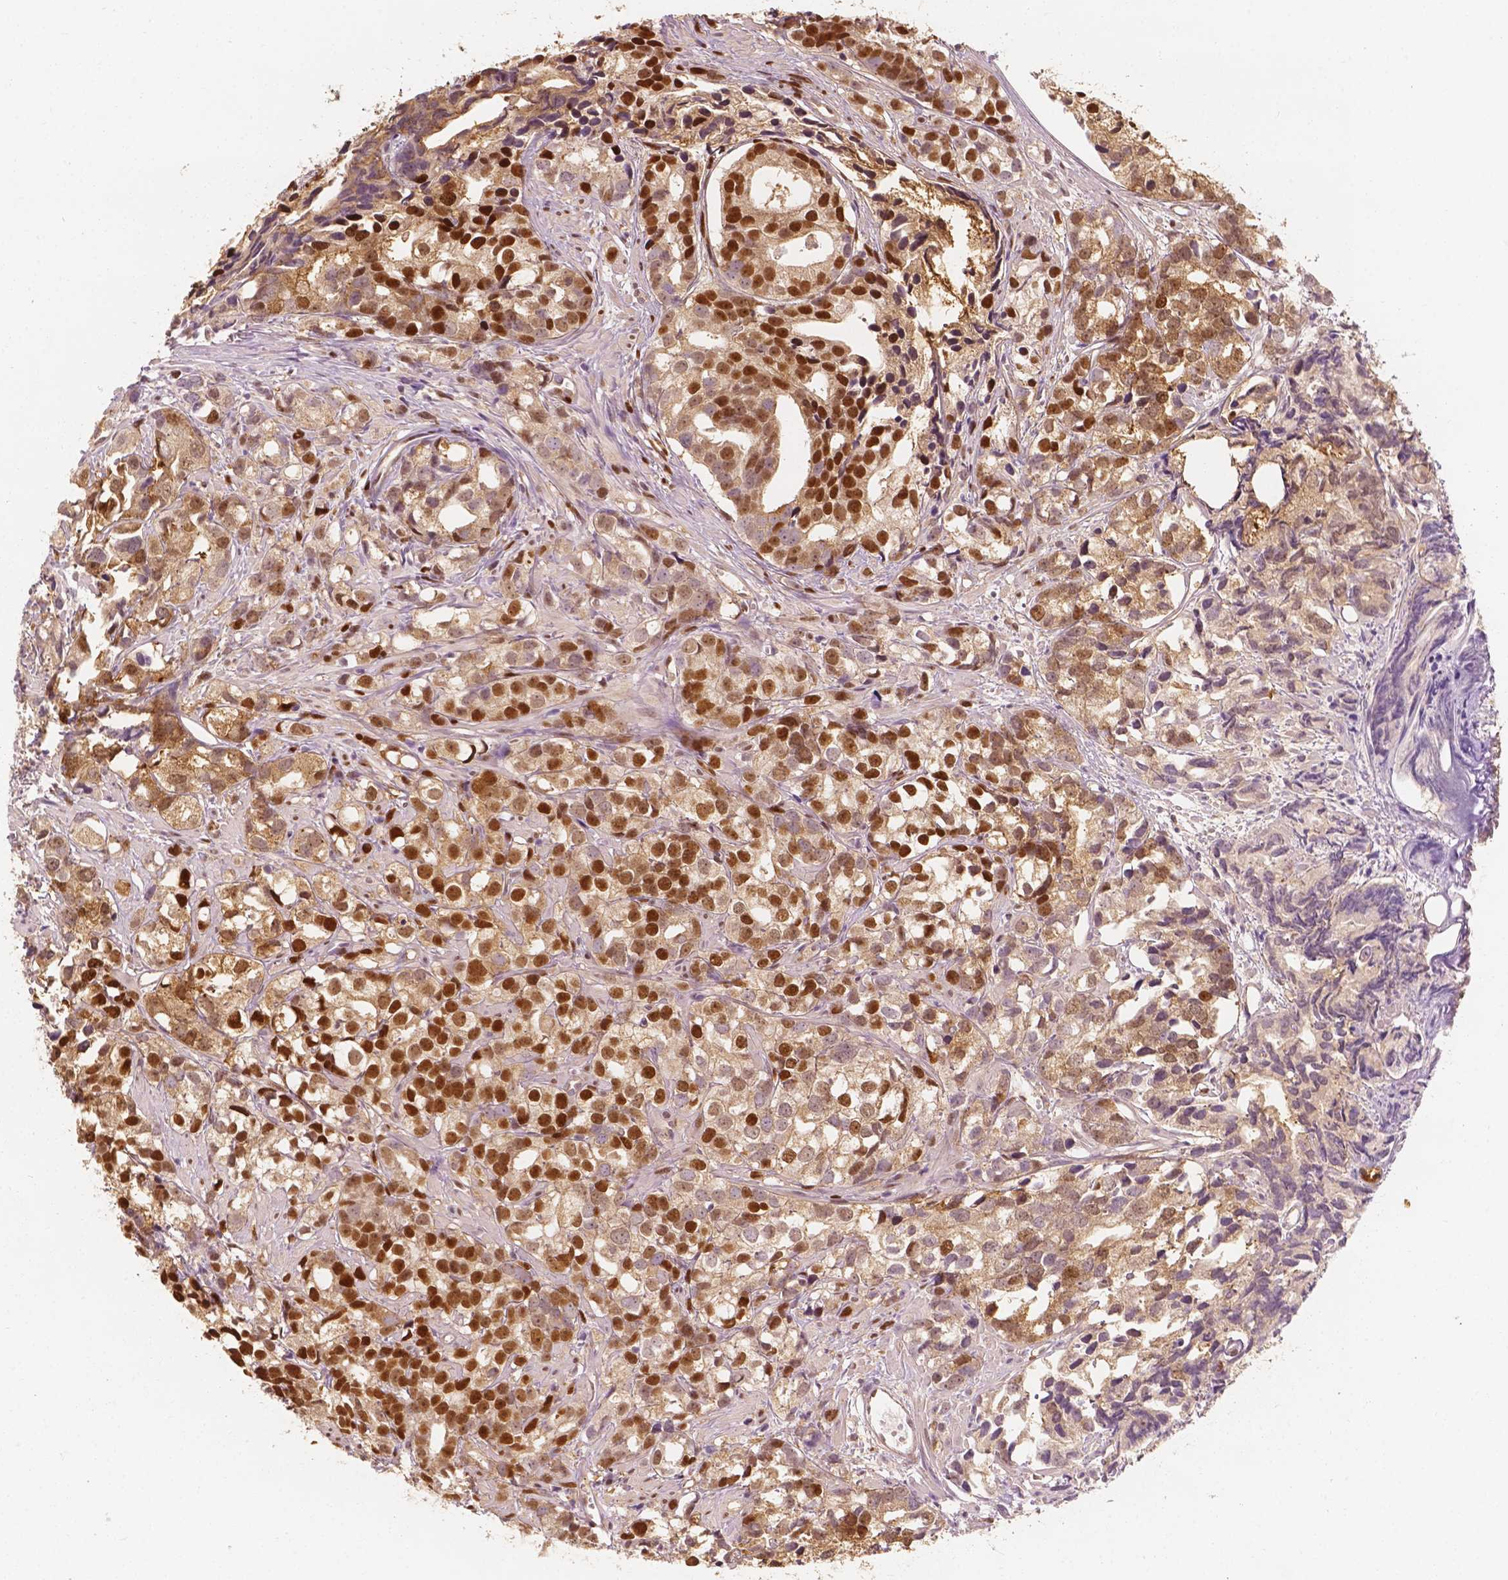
{"staining": {"intensity": "strong", "quantity": "25%-75%", "location": "cytoplasmic/membranous,nuclear"}, "tissue": "prostate cancer", "cell_type": "Tumor cells", "image_type": "cancer", "snomed": [{"axis": "morphology", "description": "Adenocarcinoma, High grade"}, {"axis": "topography", "description": "Prostate"}], "caption": "Immunohistochemistry of prostate high-grade adenocarcinoma reveals high levels of strong cytoplasmic/membranous and nuclear staining in approximately 25%-75% of tumor cells.", "gene": "TBC1D17", "patient": {"sex": "male", "age": 79}}